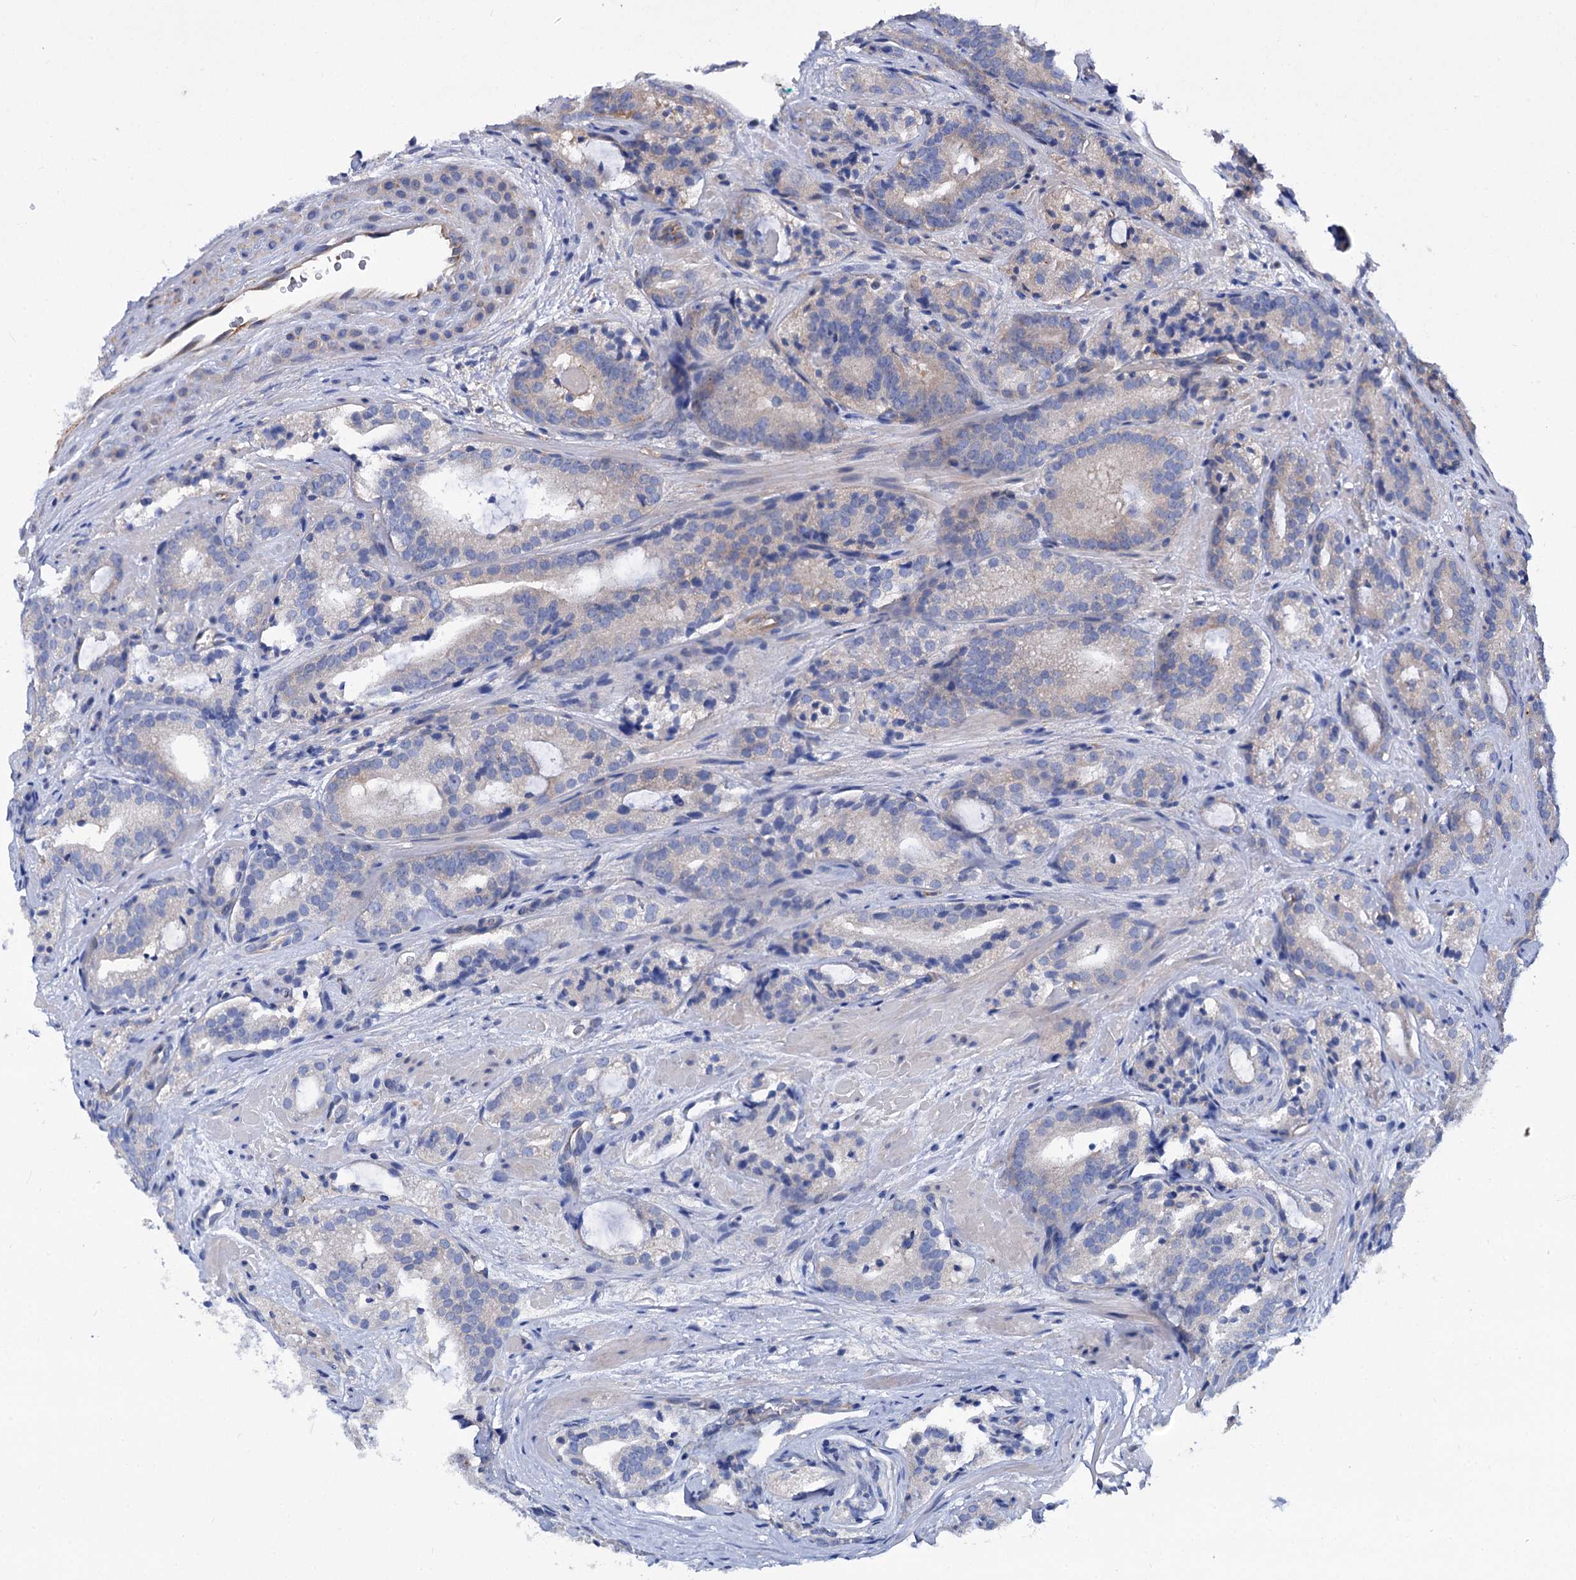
{"staining": {"intensity": "negative", "quantity": "none", "location": "none"}, "tissue": "prostate cancer", "cell_type": "Tumor cells", "image_type": "cancer", "snomed": [{"axis": "morphology", "description": "Adenocarcinoma, High grade"}, {"axis": "topography", "description": "Prostate"}], "caption": "A histopathology image of human adenocarcinoma (high-grade) (prostate) is negative for staining in tumor cells.", "gene": "TRIM55", "patient": {"sex": "male", "age": 57}}